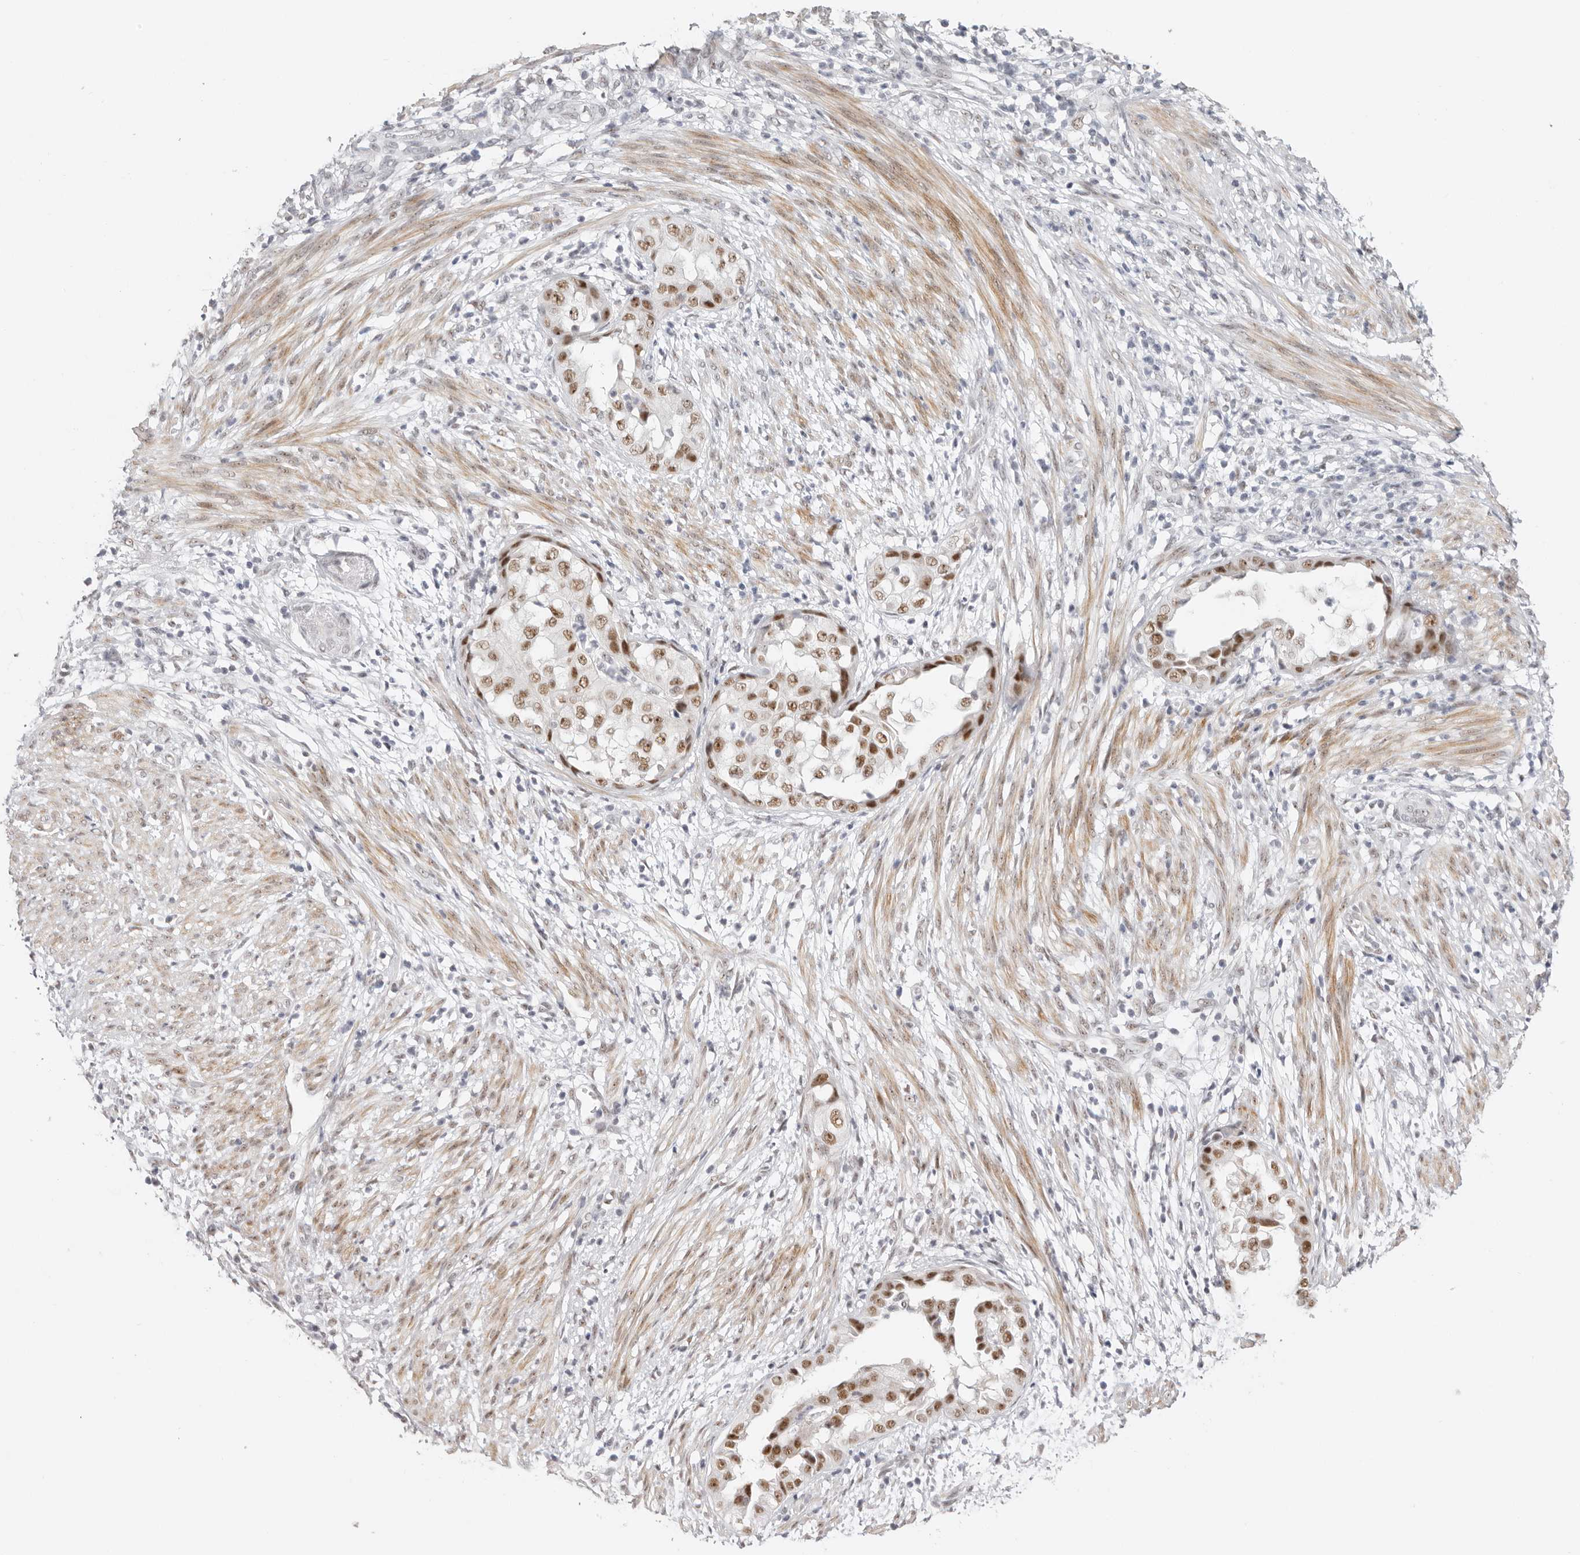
{"staining": {"intensity": "moderate", "quantity": ">75%", "location": "nuclear"}, "tissue": "endometrial cancer", "cell_type": "Tumor cells", "image_type": "cancer", "snomed": [{"axis": "morphology", "description": "Adenocarcinoma, NOS"}, {"axis": "topography", "description": "Endometrium"}], "caption": "The image shows a brown stain indicating the presence of a protein in the nuclear of tumor cells in adenocarcinoma (endometrial). The protein of interest is shown in brown color, while the nuclei are stained blue.", "gene": "LARP7", "patient": {"sex": "female", "age": 85}}